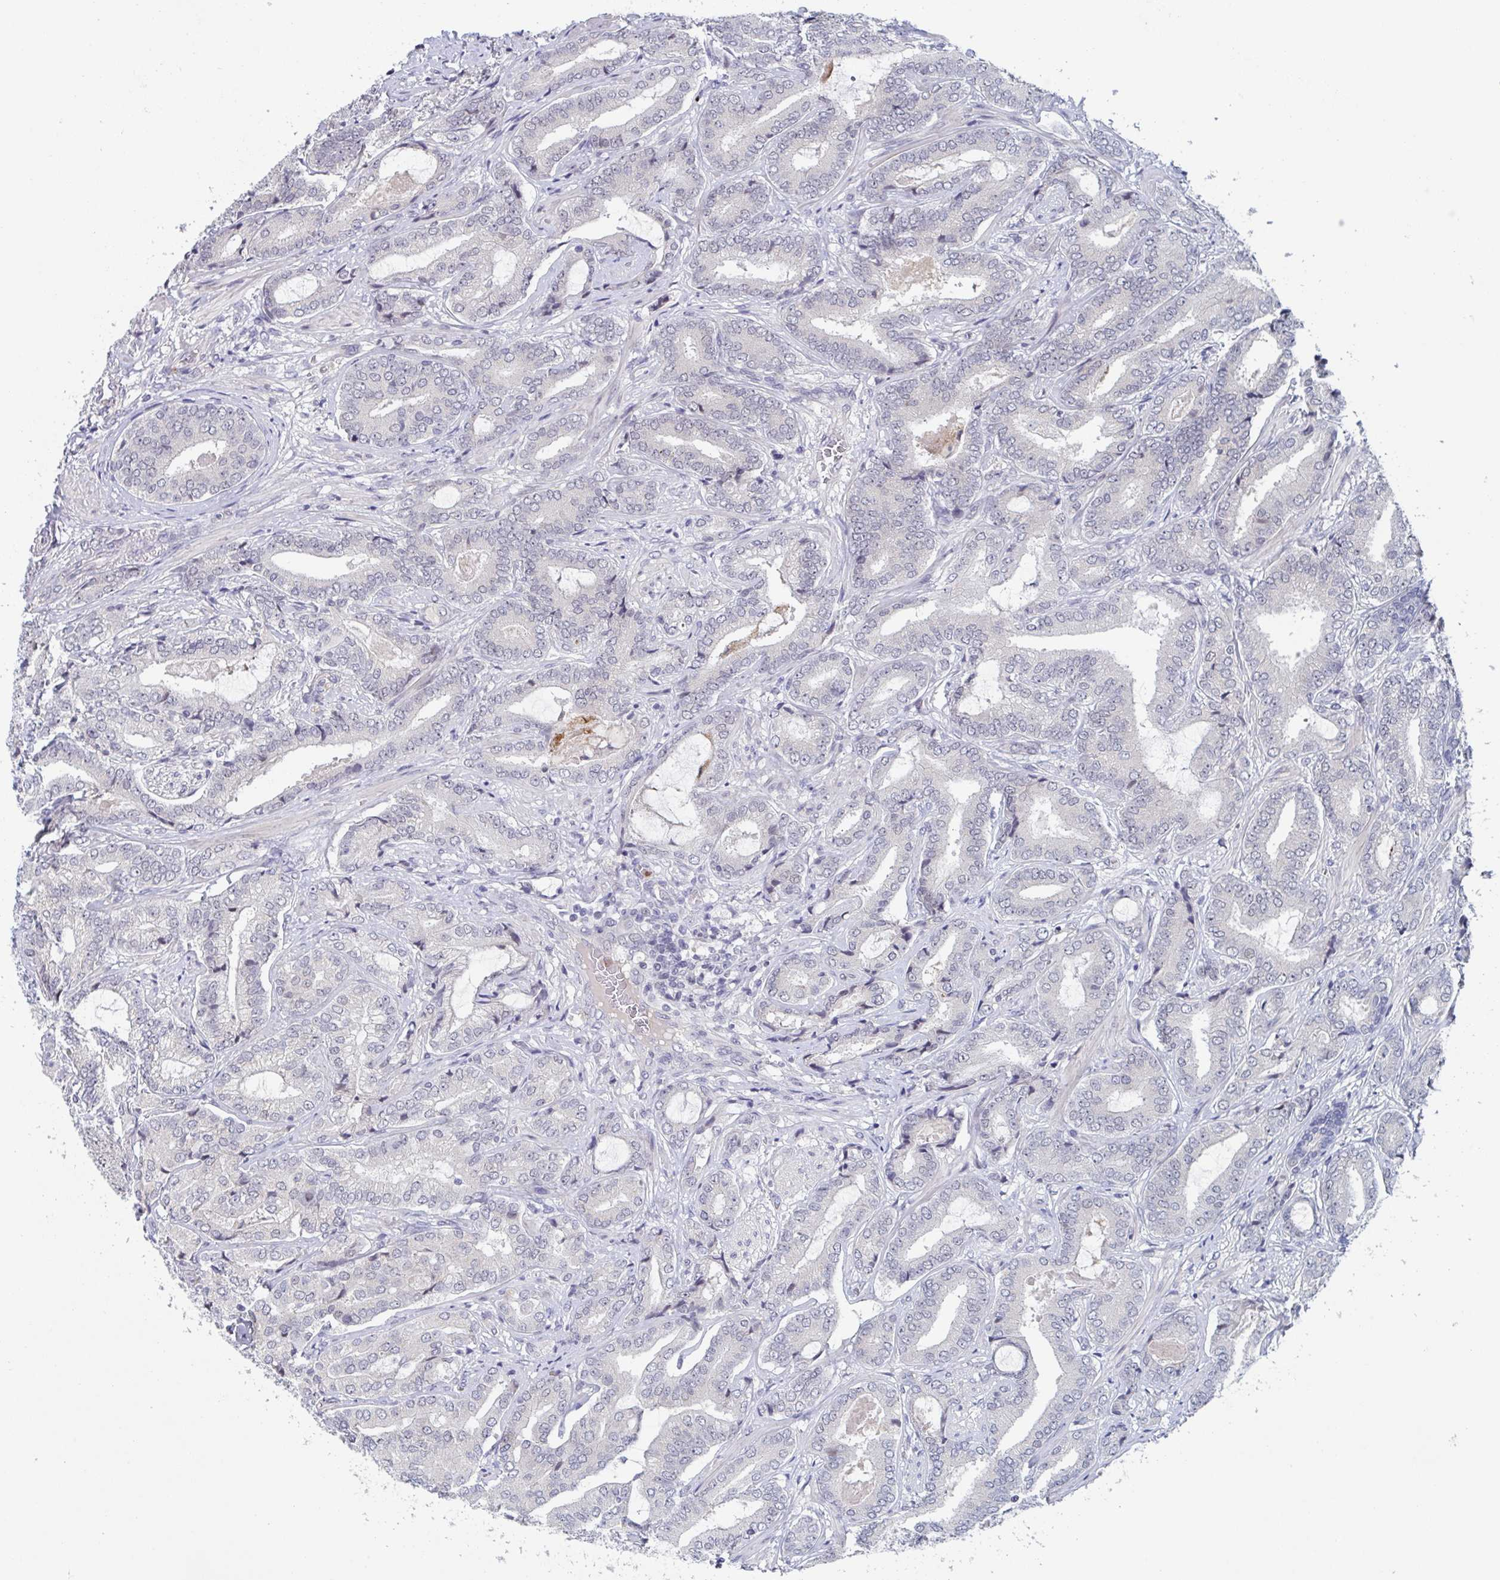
{"staining": {"intensity": "negative", "quantity": "none", "location": "none"}, "tissue": "prostate cancer", "cell_type": "Tumor cells", "image_type": "cancer", "snomed": [{"axis": "morphology", "description": "Adenocarcinoma, High grade"}, {"axis": "topography", "description": "Prostate"}], "caption": "Immunohistochemistry (IHC) of human prostate cancer (high-grade adenocarcinoma) shows no staining in tumor cells.", "gene": "RNF212", "patient": {"sex": "male", "age": 62}}